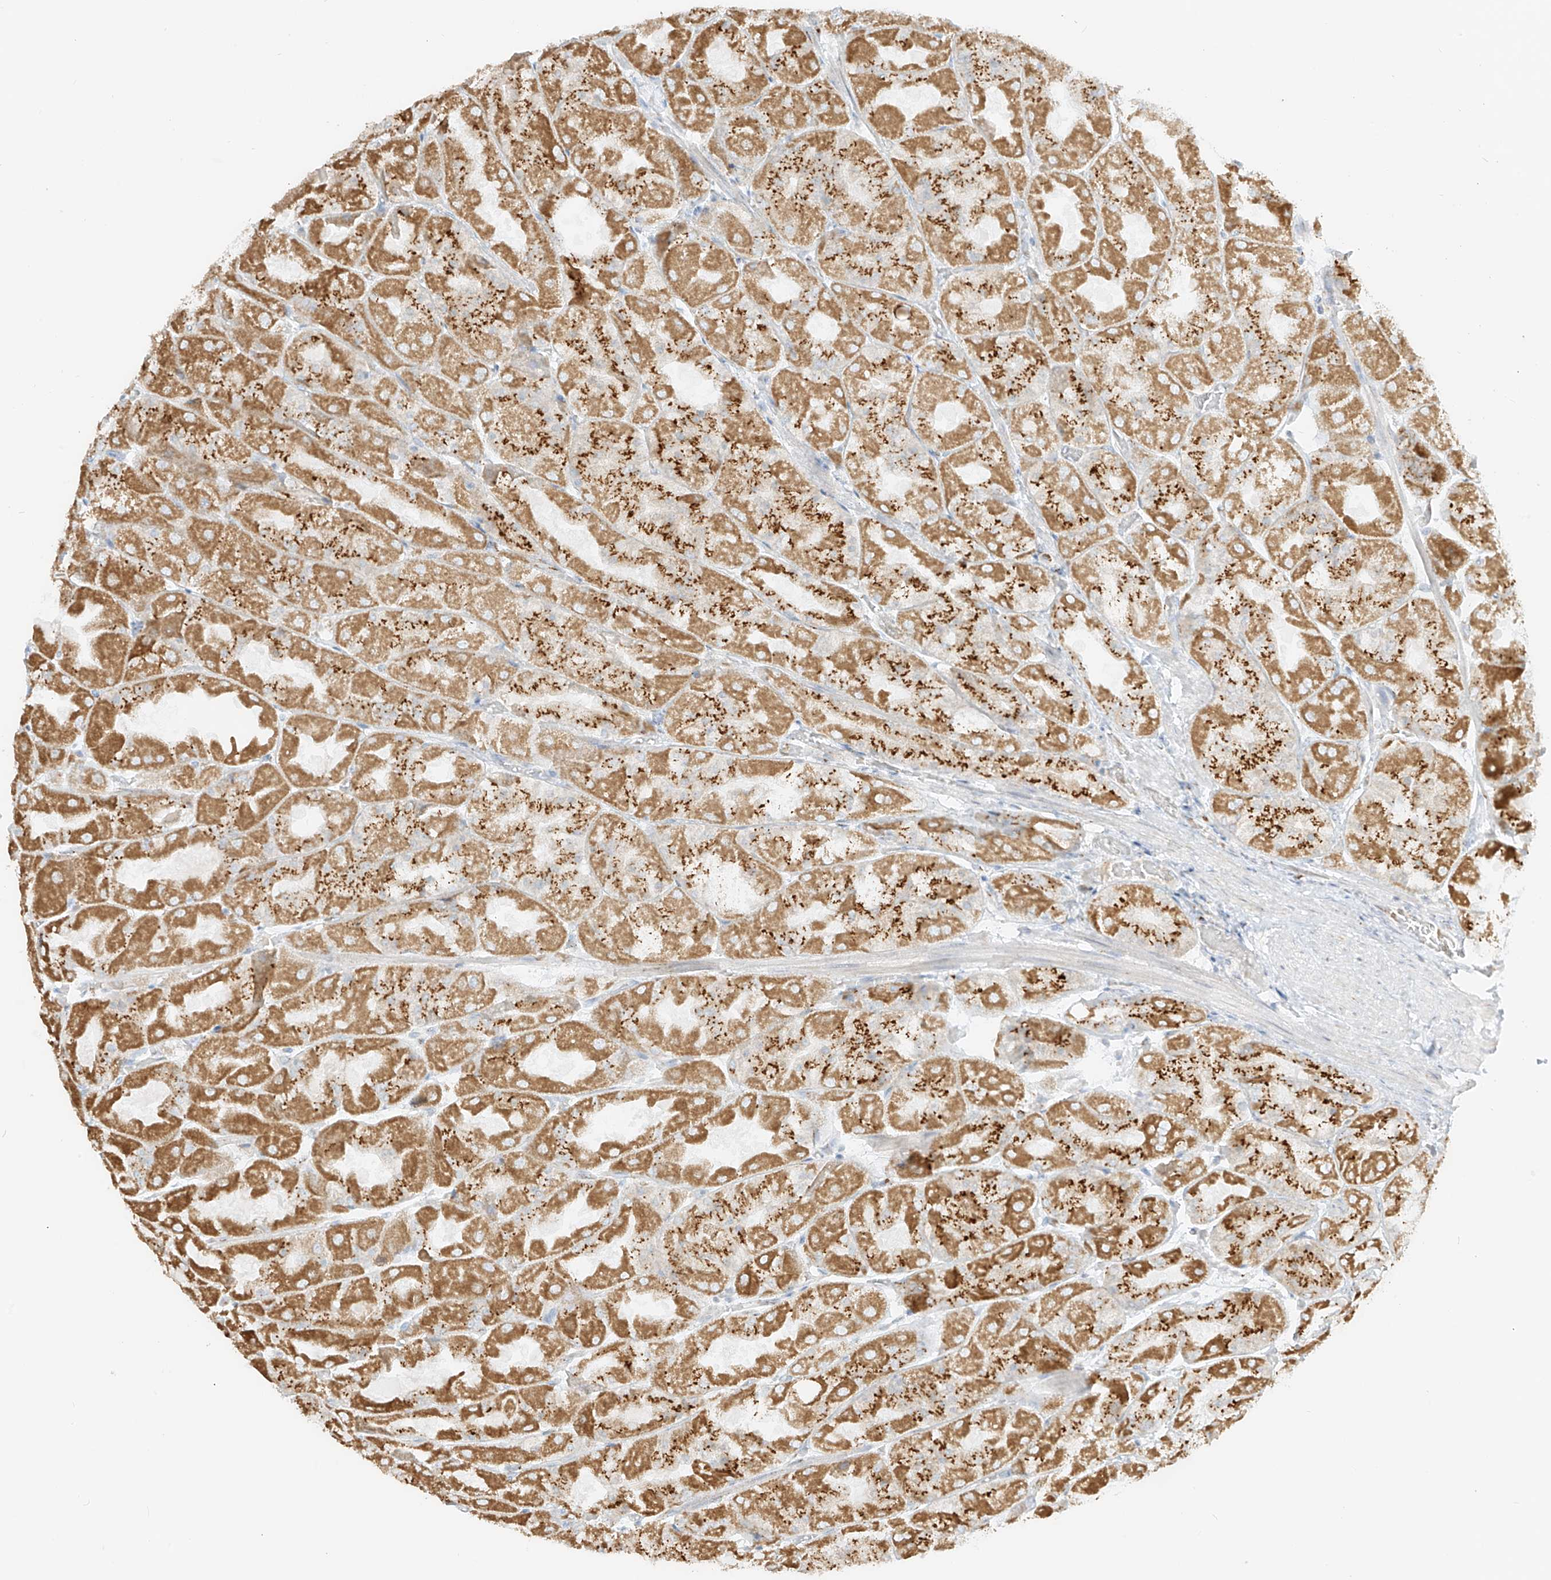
{"staining": {"intensity": "strong", "quantity": ">75%", "location": "cytoplasmic/membranous"}, "tissue": "stomach", "cell_type": "Glandular cells", "image_type": "normal", "snomed": [{"axis": "morphology", "description": "Normal tissue, NOS"}, {"axis": "topography", "description": "Stomach"}], "caption": "High-power microscopy captured an immunohistochemistry image of benign stomach, revealing strong cytoplasmic/membranous staining in about >75% of glandular cells.", "gene": "TMEM87B", "patient": {"sex": "female", "age": 61}}